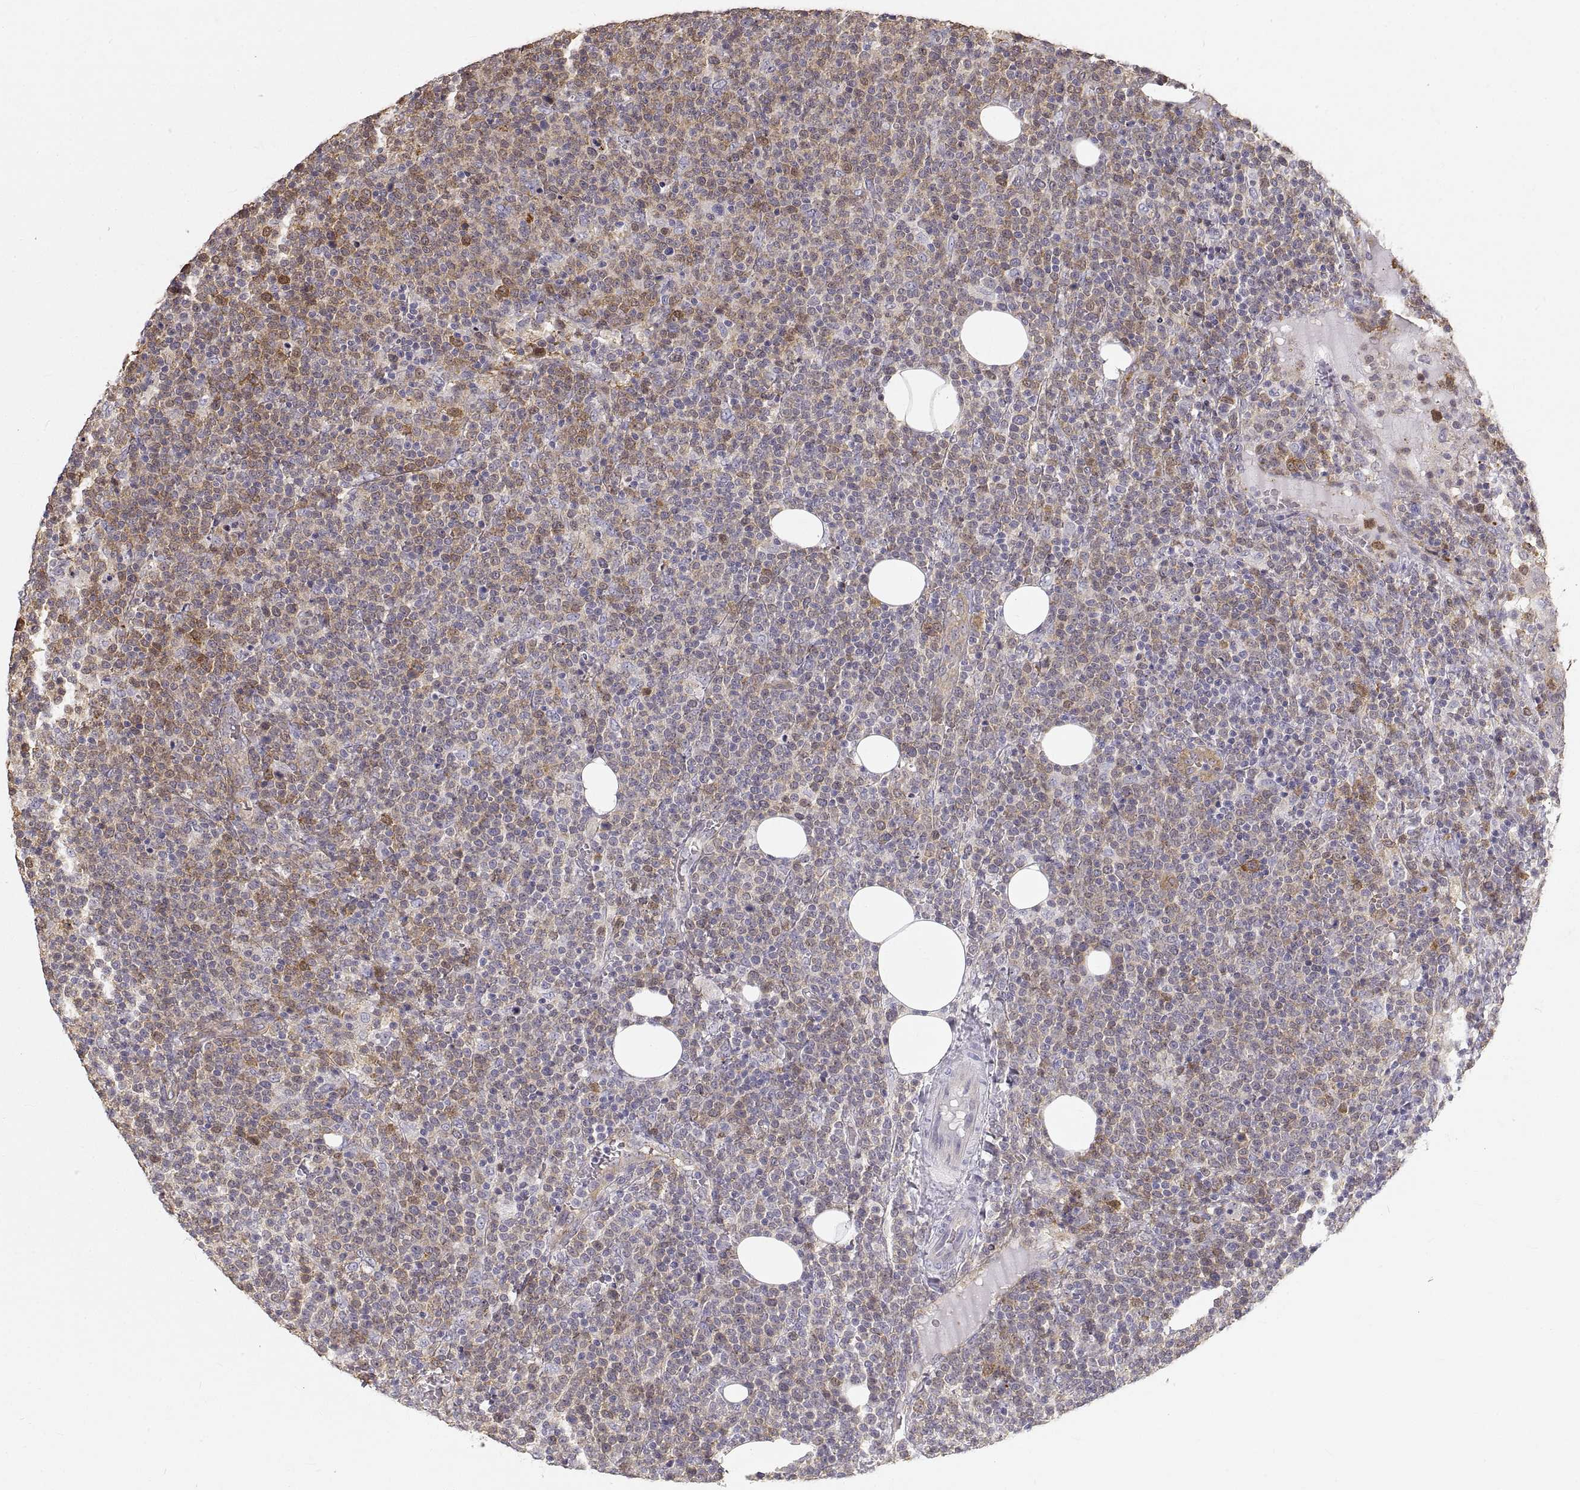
{"staining": {"intensity": "moderate", "quantity": "<25%", "location": "cytoplasmic/membranous"}, "tissue": "lymphoma", "cell_type": "Tumor cells", "image_type": "cancer", "snomed": [{"axis": "morphology", "description": "Malignant lymphoma, non-Hodgkin's type, High grade"}, {"axis": "topography", "description": "Lymph node"}], "caption": "Moderate cytoplasmic/membranous positivity is present in approximately <25% of tumor cells in high-grade malignant lymphoma, non-Hodgkin's type. The staining is performed using DAB (3,3'-diaminobenzidine) brown chromogen to label protein expression. The nuclei are counter-stained blue using hematoxylin.", "gene": "HSP90AB1", "patient": {"sex": "male", "age": 61}}